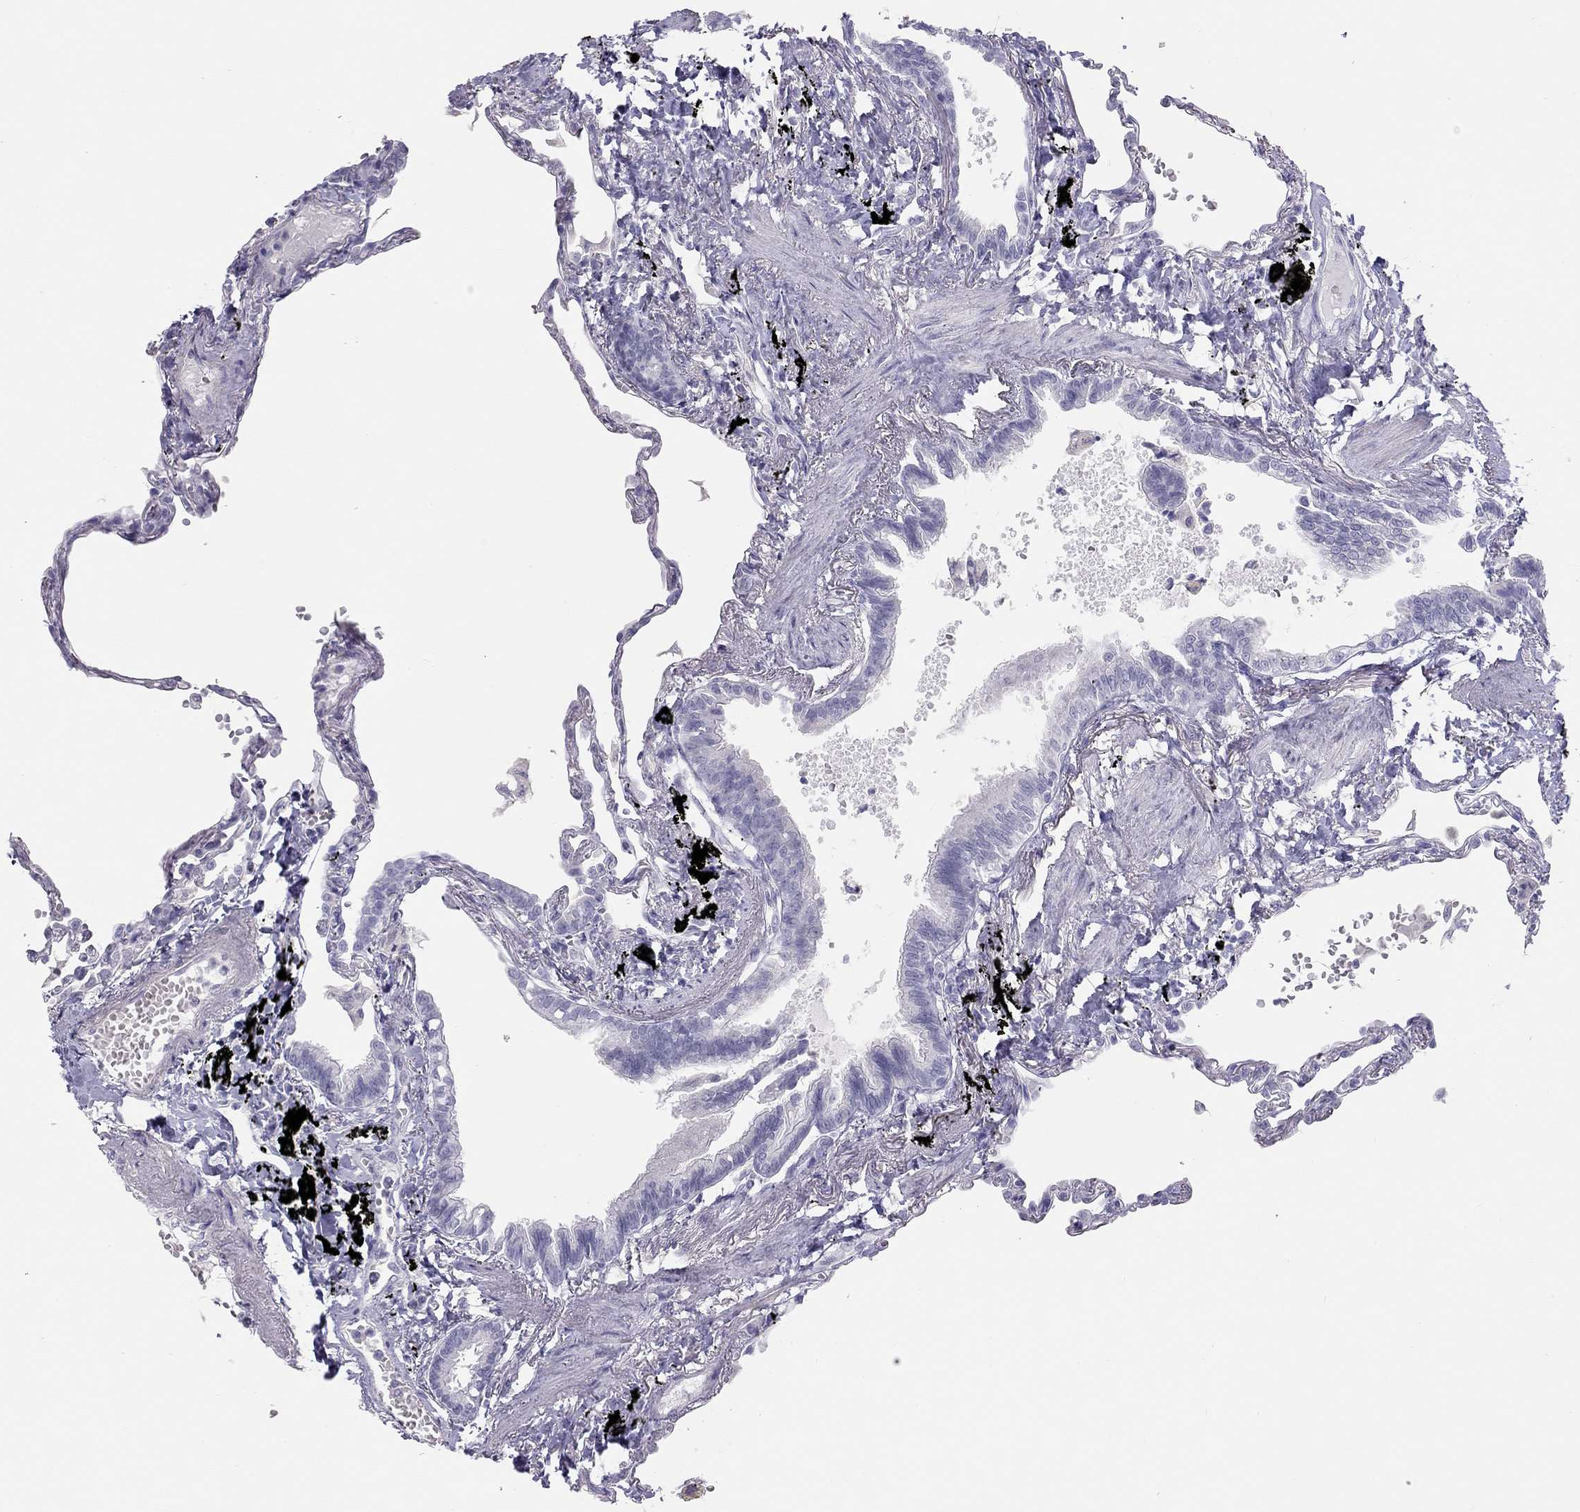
{"staining": {"intensity": "negative", "quantity": "none", "location": "none"}, "tissue": "lung", "cell_type": "Alveolar cells", "image_type": "normal", "snomed": [{"axis": "morphology", "description": "Normal tissue, NOS"}, {"axis": "topography", "description": "Lung"}], "caption": "Lung was stained to show a protein in brown. There is no significant positivity in alveolar cells.", "gene": "SPATA12", "patient": {"sex": "male", "age": 78}}